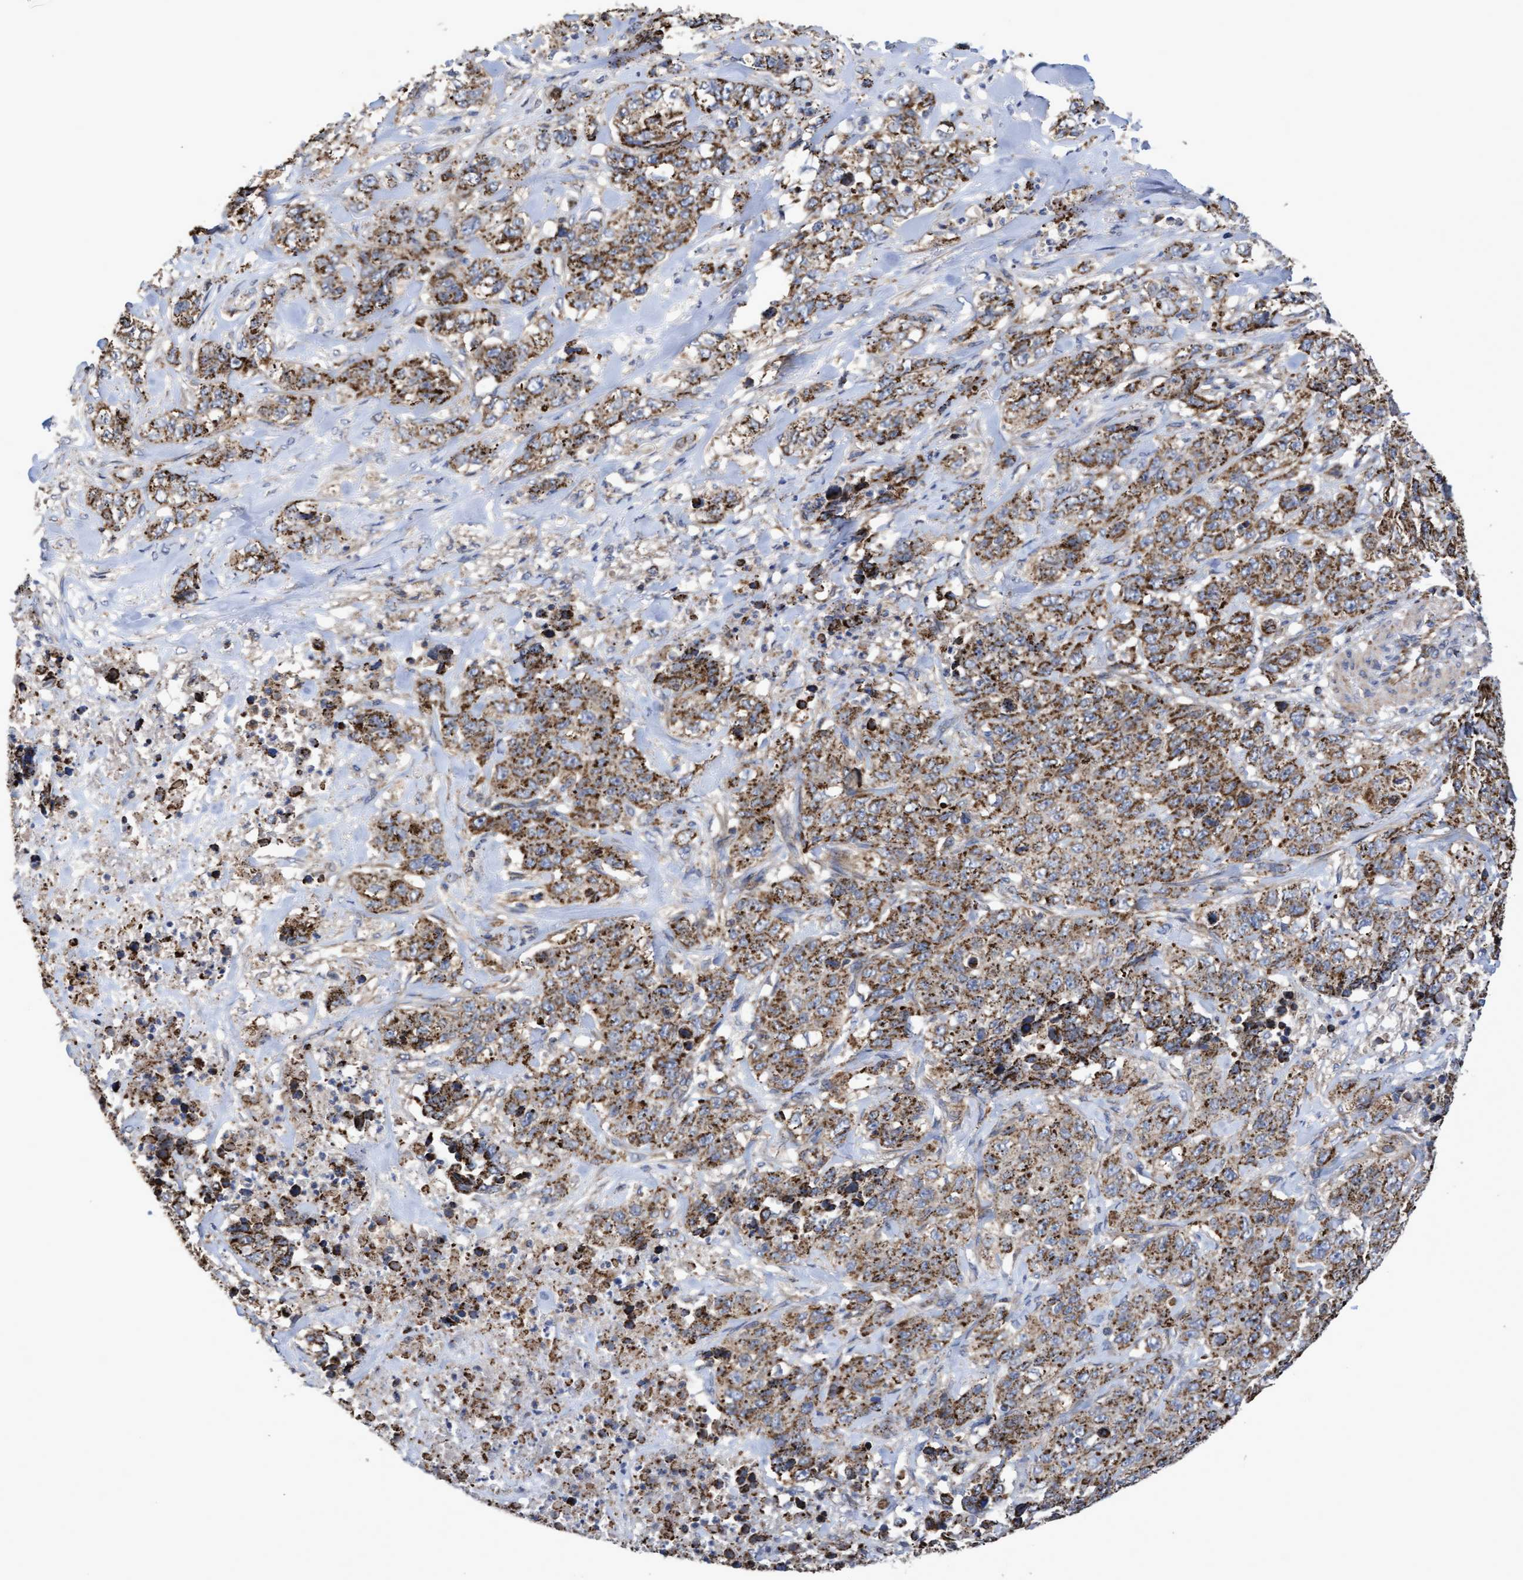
{"staining": {"intensity": "moderate", "quantity": ">75%", "location": "cytoplasmic/membranous"}, "tissue": "stomach cancer", "cell_type": "Tumor cells", "image_type": "cancer", "snomed": [{"axis": "morphology", "description": "Adenocarcinoma, NOS"}, {"axis": "topography", "description": "Stomach"}], "caption": "Human stomach cancer (adenocarcinoma) stained for a protein (brown) reveals moderate cytoplasmic/membranous positive positivity in approximately >75% of tumor cells.", "gene": "COBL", "patient": {"sex": "male", "age": 48}}